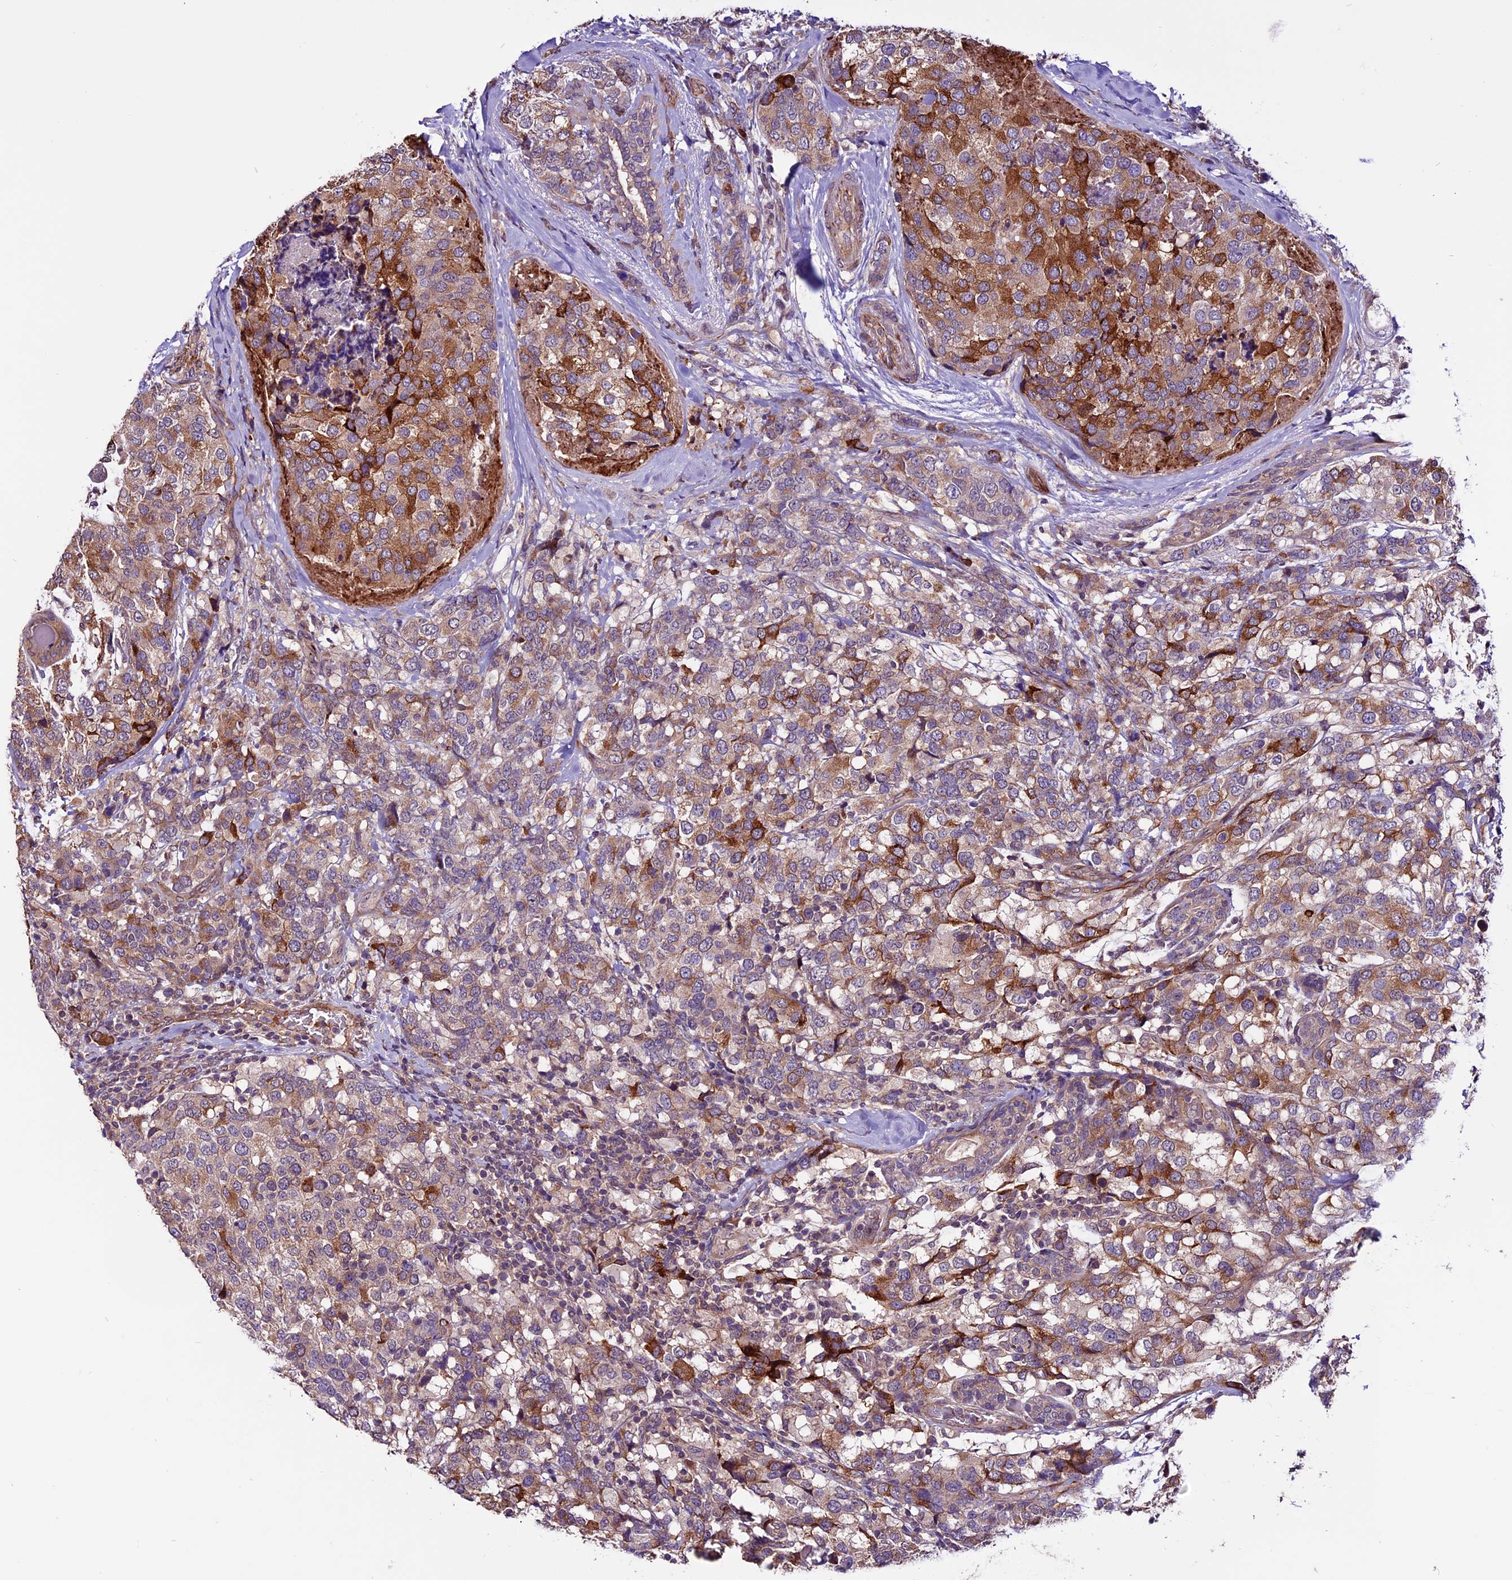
{"staining": {"intensity": "strong", "quantity": "25%-75%", "location": "cytoplasmic/membranous"}, "tissue": "breast cancer", "cell_type": "Tumor cells", "image_type": "cancer", "snomed": [{"axis": "morphology", "description": "Lobular carcinoma"}, {"axis": "topography", "description": "Breast"}], "caption": "Immunohistochemical staining of breast lobular carcinoma reveals high levels of strong cytoplasmic/membranous positivity in approximately 25%-75% of tumor cells.", "gene": "RINL", "patient": {"sex": "female", "age": 59}}